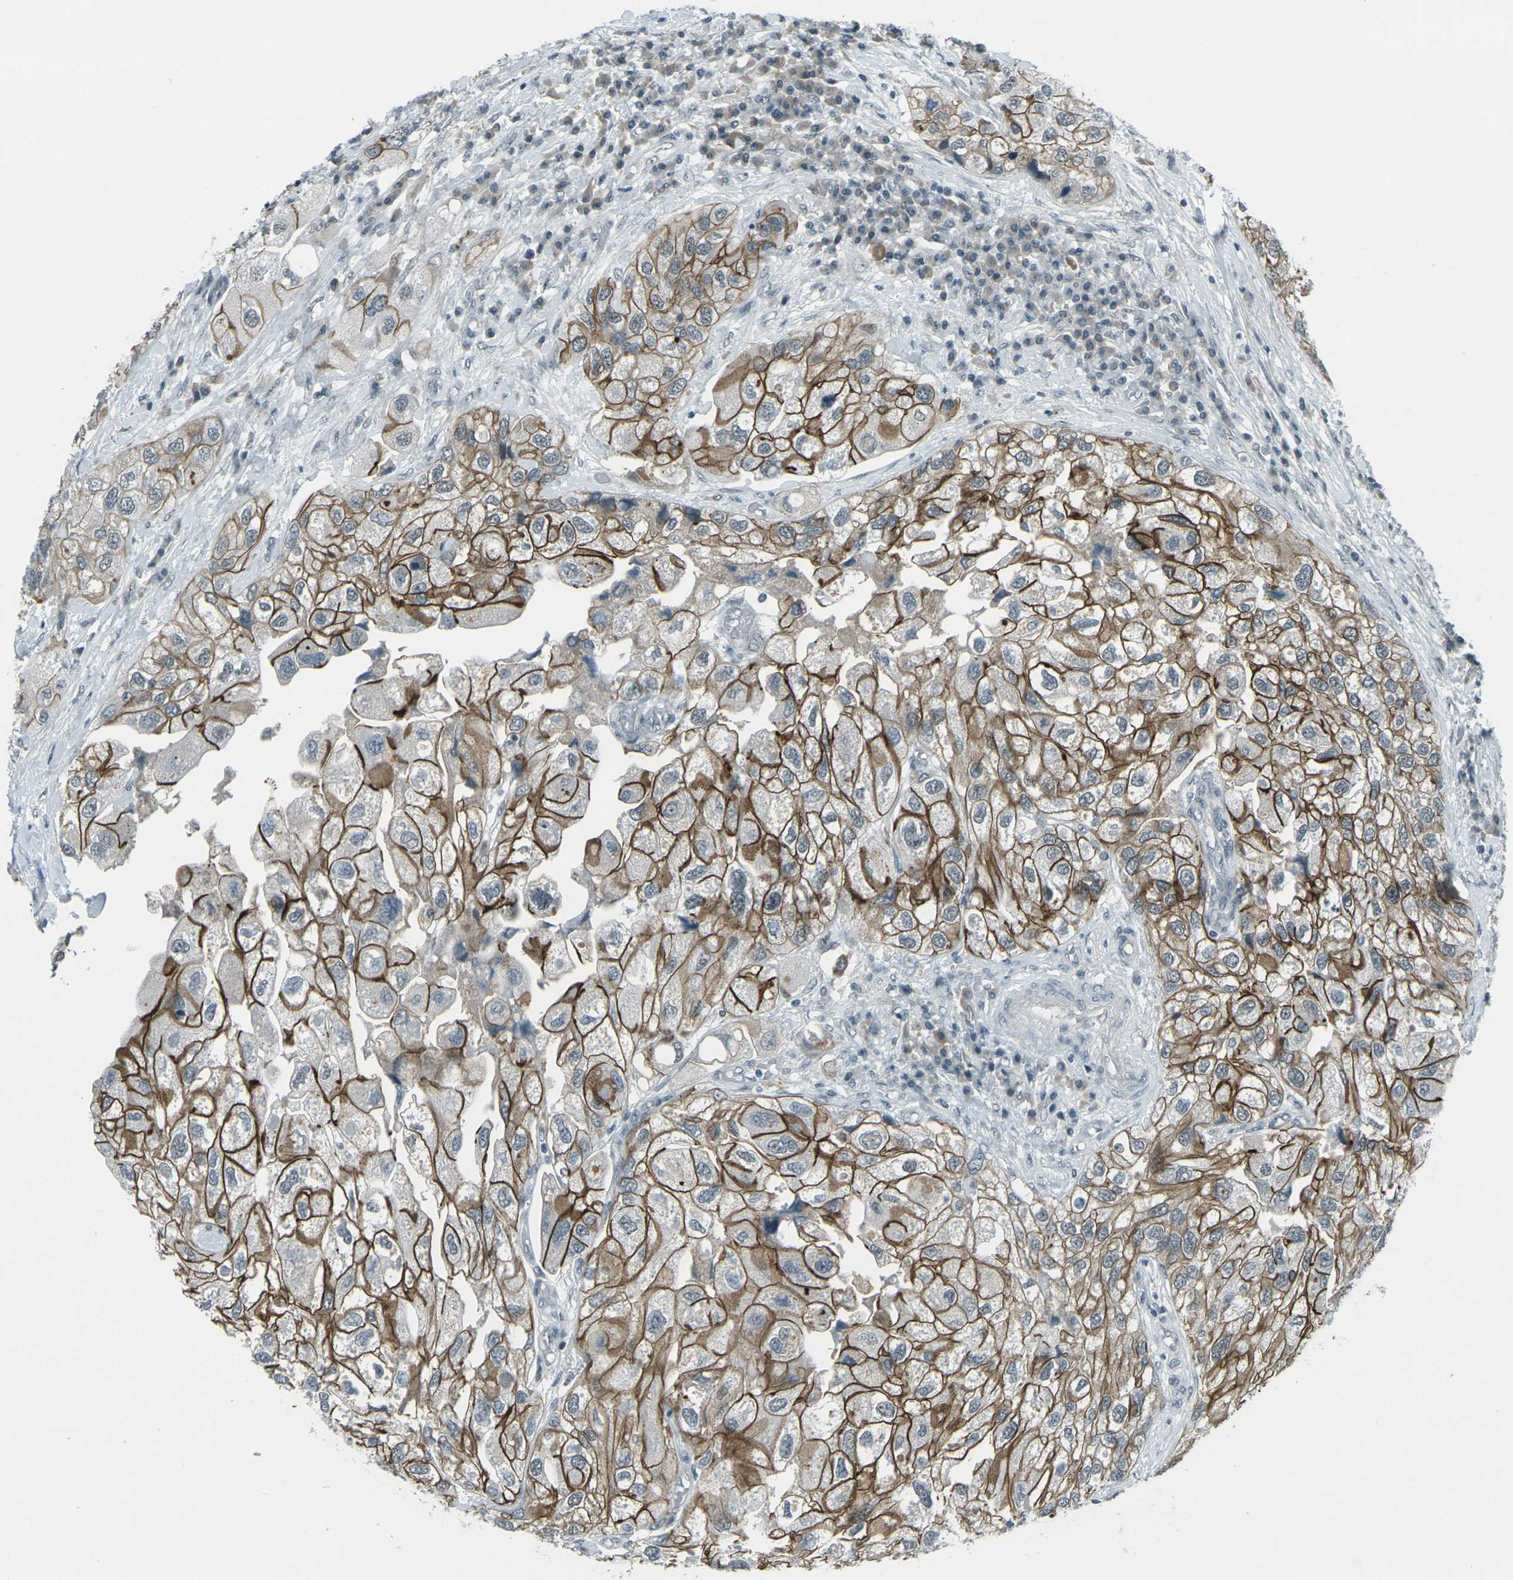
{"staining": {"intensity": "moderate", "quantity": ">75%", "location": "cytoplasmic/membranous"}, "tissue": "urothelial cancer", "cell_type": "Tumor cells", "image_type": "cancer", "snomed": [{"axis": "morphology", "description": "Urothelial carcinoma, High grade"}, {"axis": "topography", "description": "Urinary bladder"}], "caption": "Immunohistochemical staining of human high-grade urothelial carcinoma demonstrates moderate cytoplasmic/membranous protein staining in approximately >75% of tumor cells.", "gene": "GPR19", "patient": {"sex": "female", "age": 64}}